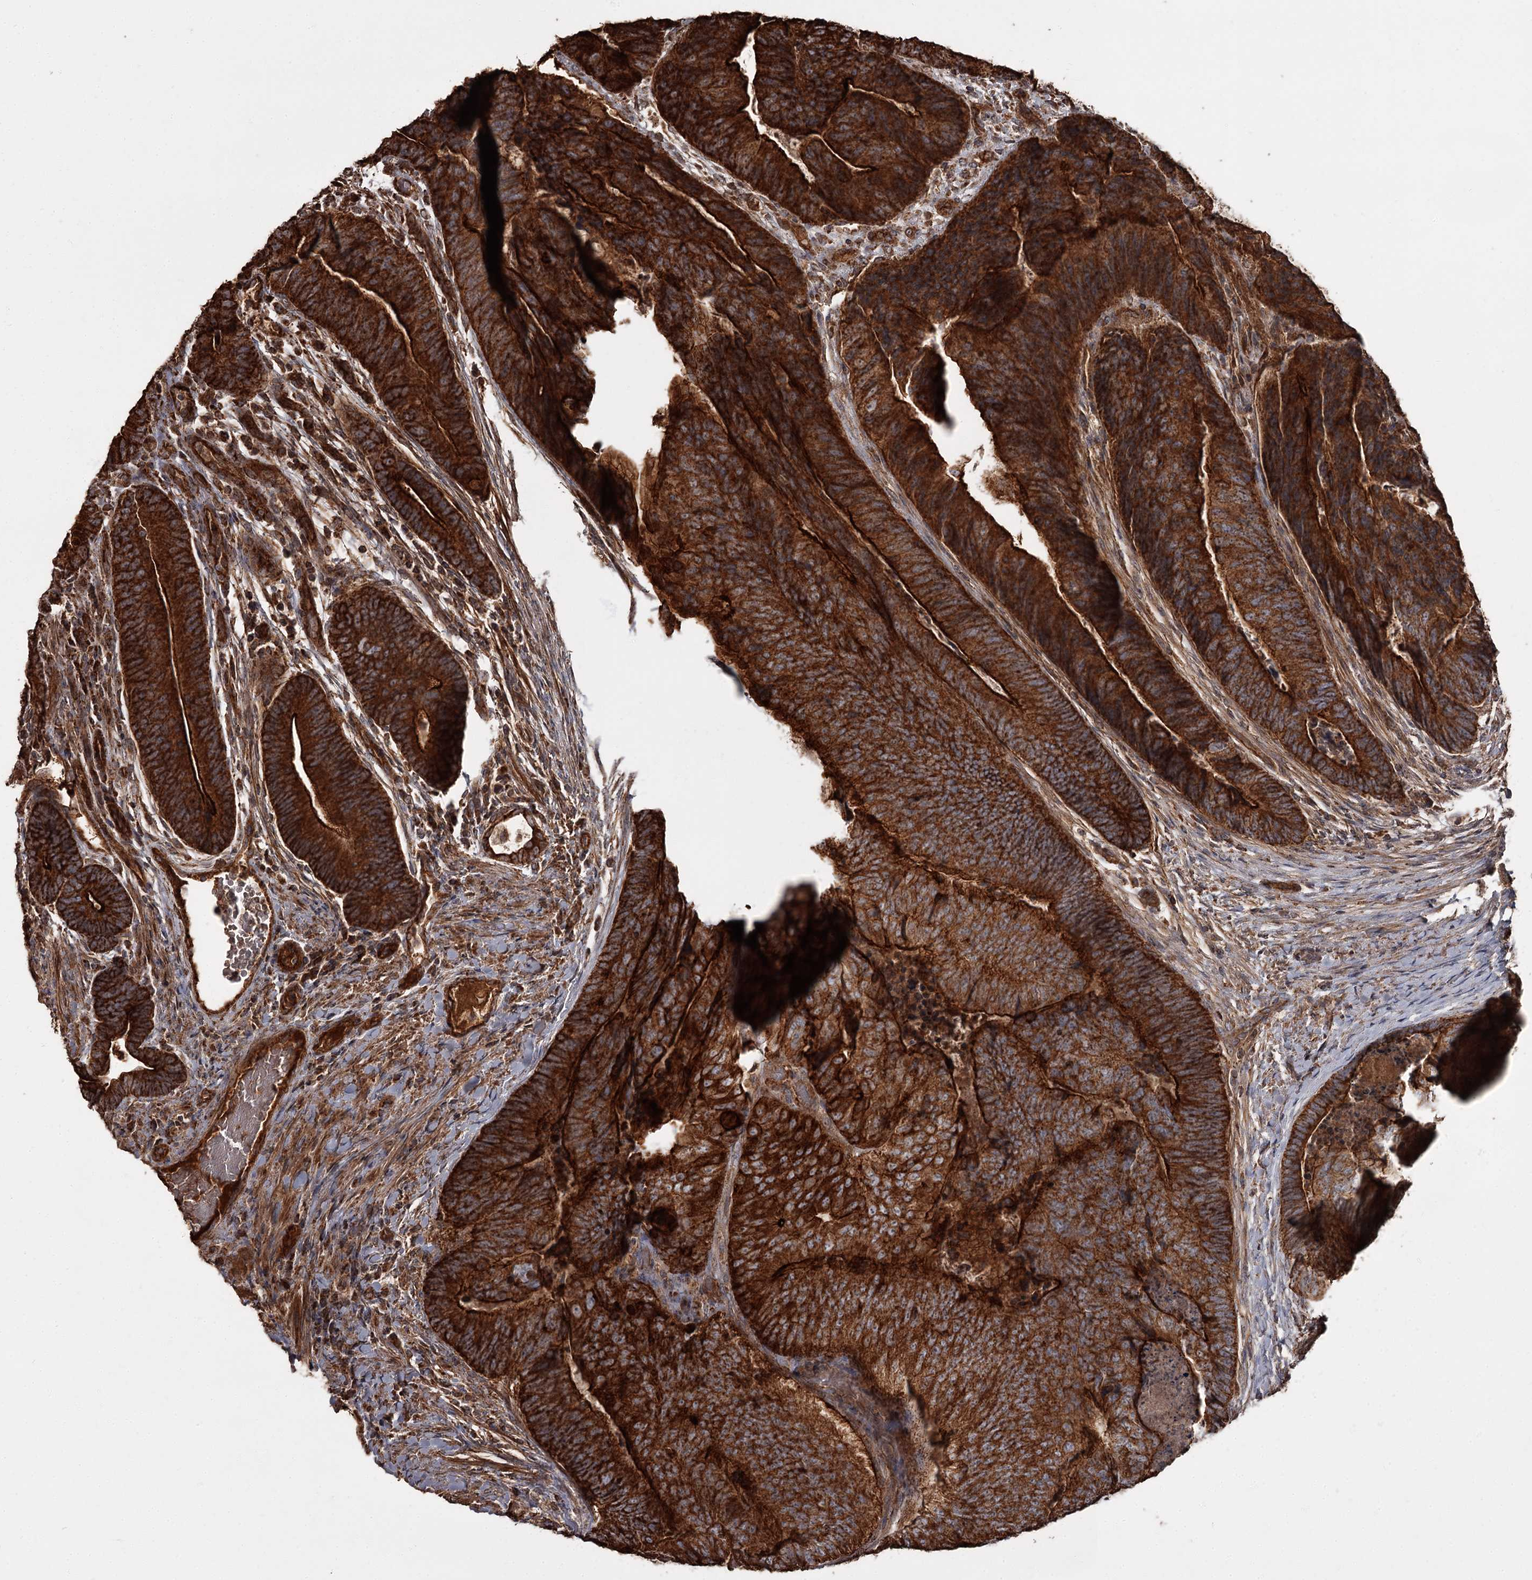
{"staining": {"intensity": "strong", "quantity": ">75%", "location": "cytoplasmic/membranous"}, "tissue": "colorectal cancer", "cell_type": "Tumor cells", "image_type": "cancer", "snomed": [{"axis": "morphology", "description": "Adenocarcinoma, NOS"}, {"axis": "topography", "description": "Colon"}], "caption": "A photomicrograph showing strong cytoplasmic/membranous expression in about >75% of tumor cells in adenocarcinoma (colorectal), as visualized by brown immunohistochemical staining.", "gene": "THAP9", "patient": {"sex": "female", "age": 67}}